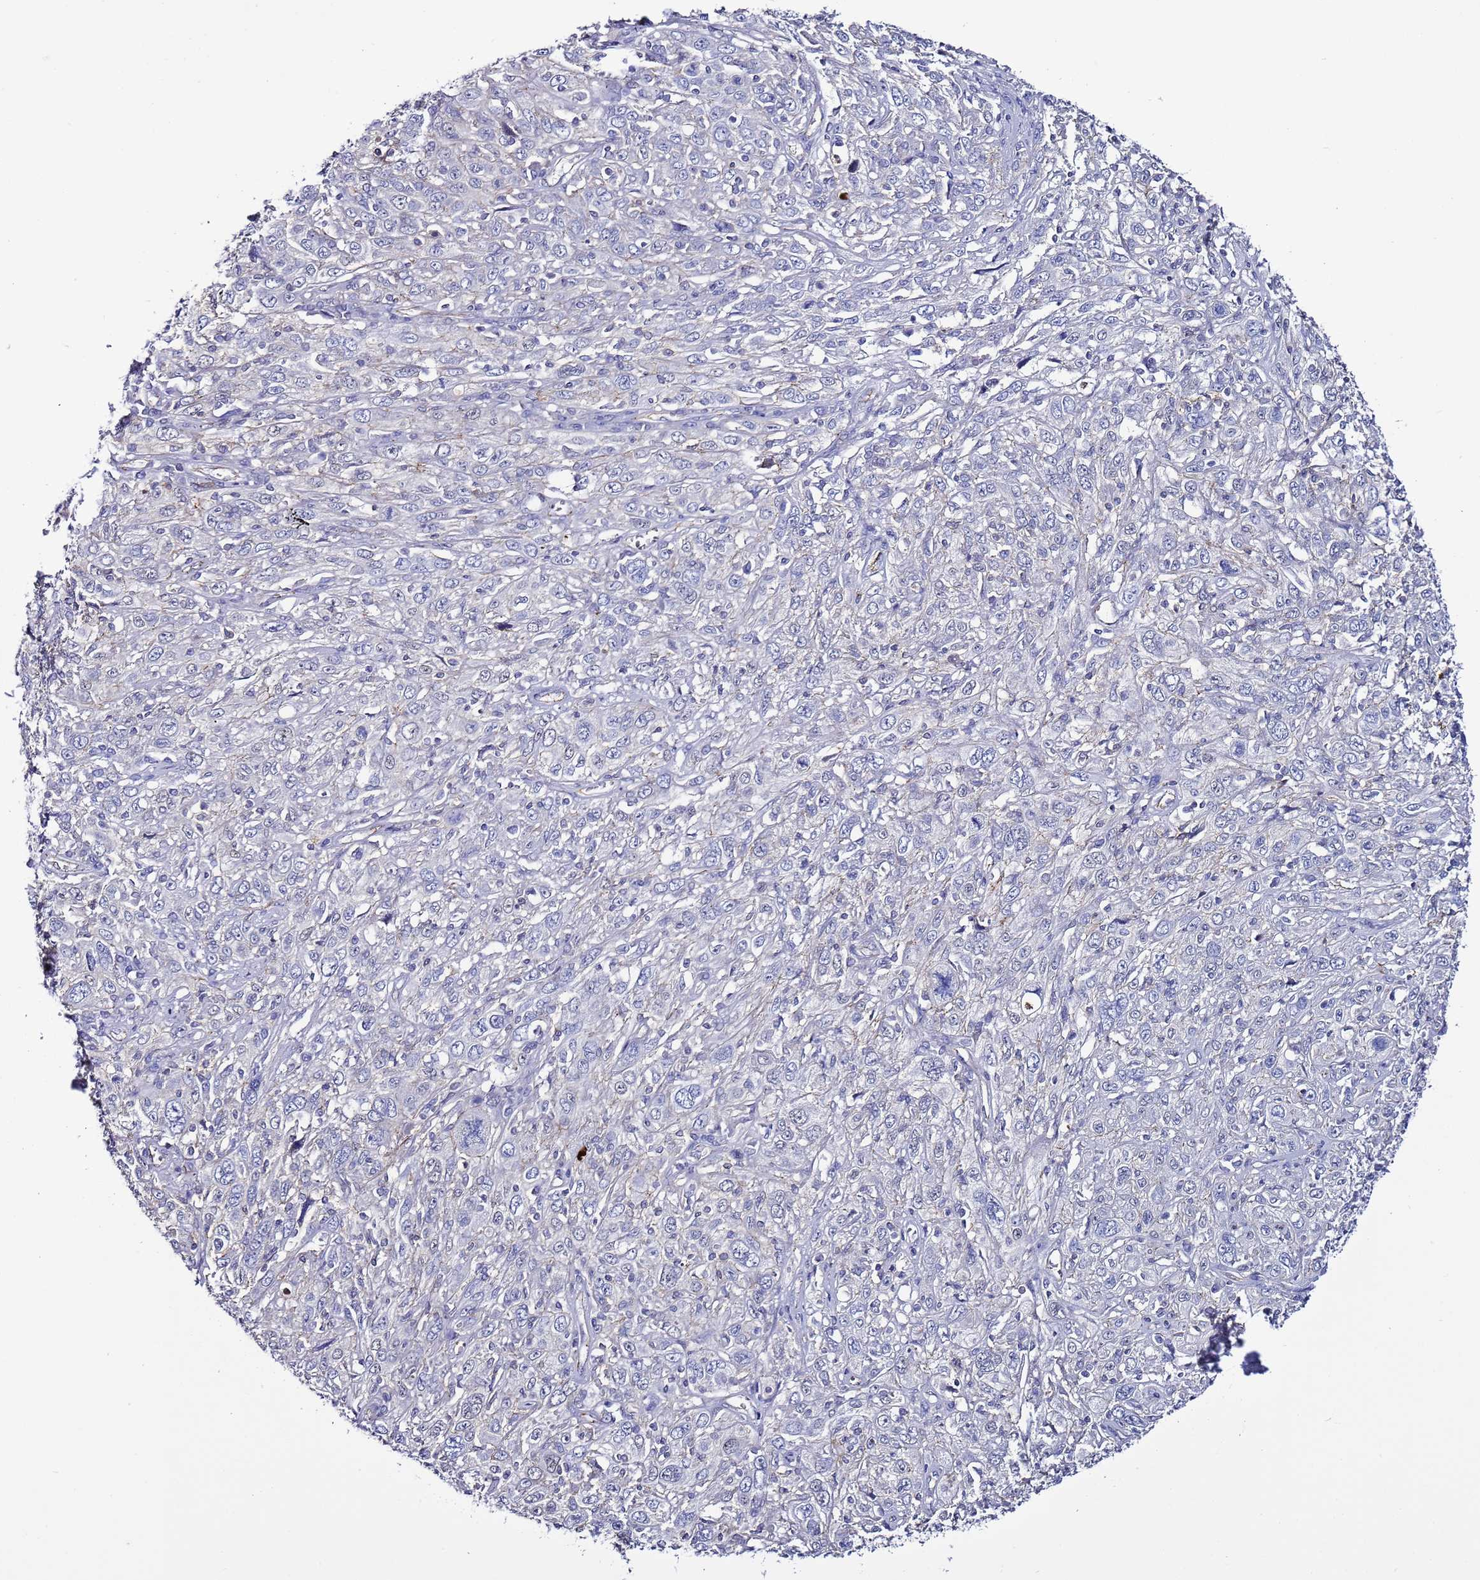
{"staining": {"intensity": "negative", "quantity": "none", "location": "none"}, "tissue": "cervical cancer", "cell_type": "Tumor cells", "image_type": "cancer", "snomed": [{"axis": "morphology", "description": "Squamous cell carcinoma, NOS"}, {"axis": "topography", "description": "Cervix"}], "caption": "An immunohistochemistry (IHC) photomicrograph of cervical cancer (squamous cell carcinoma) is shown. There is no staining in tumor cells of cervical cancer (squamous cell carcinoma).", "gene": "TENM3", "patient": {"sex": "female", "age": 46}}